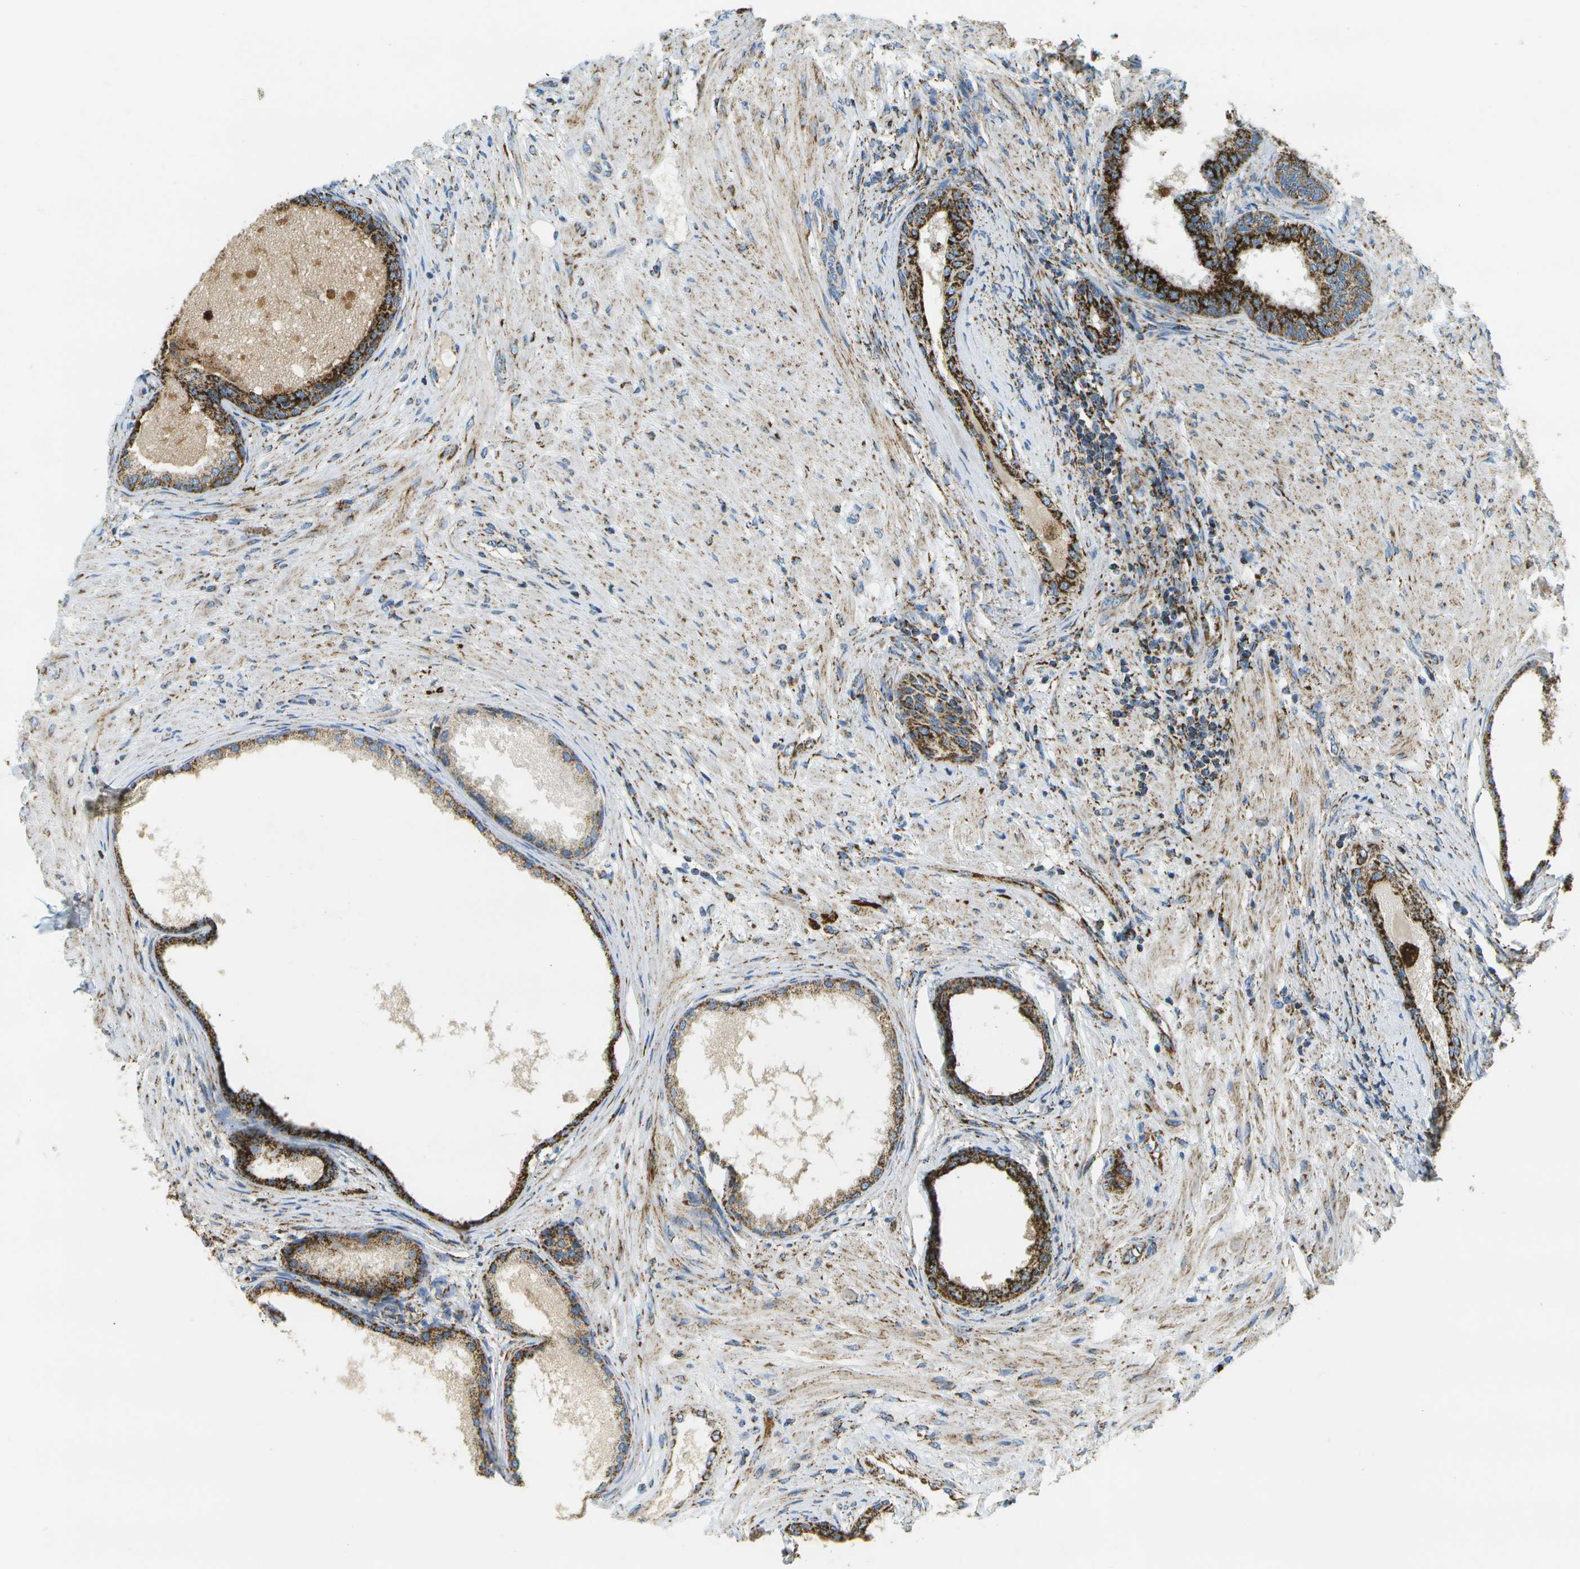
{"staining": {"intensity": "strong", "quantity": "25%-75%", "location": "cytoplasmic/membranous"}, "tissue": "prostate", "cell_type": "Glandular cells", "image_type": "normal", "snomed": [{"axis": "morphology", "description": "Normal tissue, NOS"}, {"axis": "topography", "description": "Prostate"}], "caption": "Immunohistochemistry (IHC) (DAB (3,3'-diaminobenzidine)) staining of unremarkable prostate displays strong cytoplasmic/membranous protein staining in about 25%-75% of glandular cells.", "gene": "HLCS", "patient": {"sex": "male", "age": 76}}